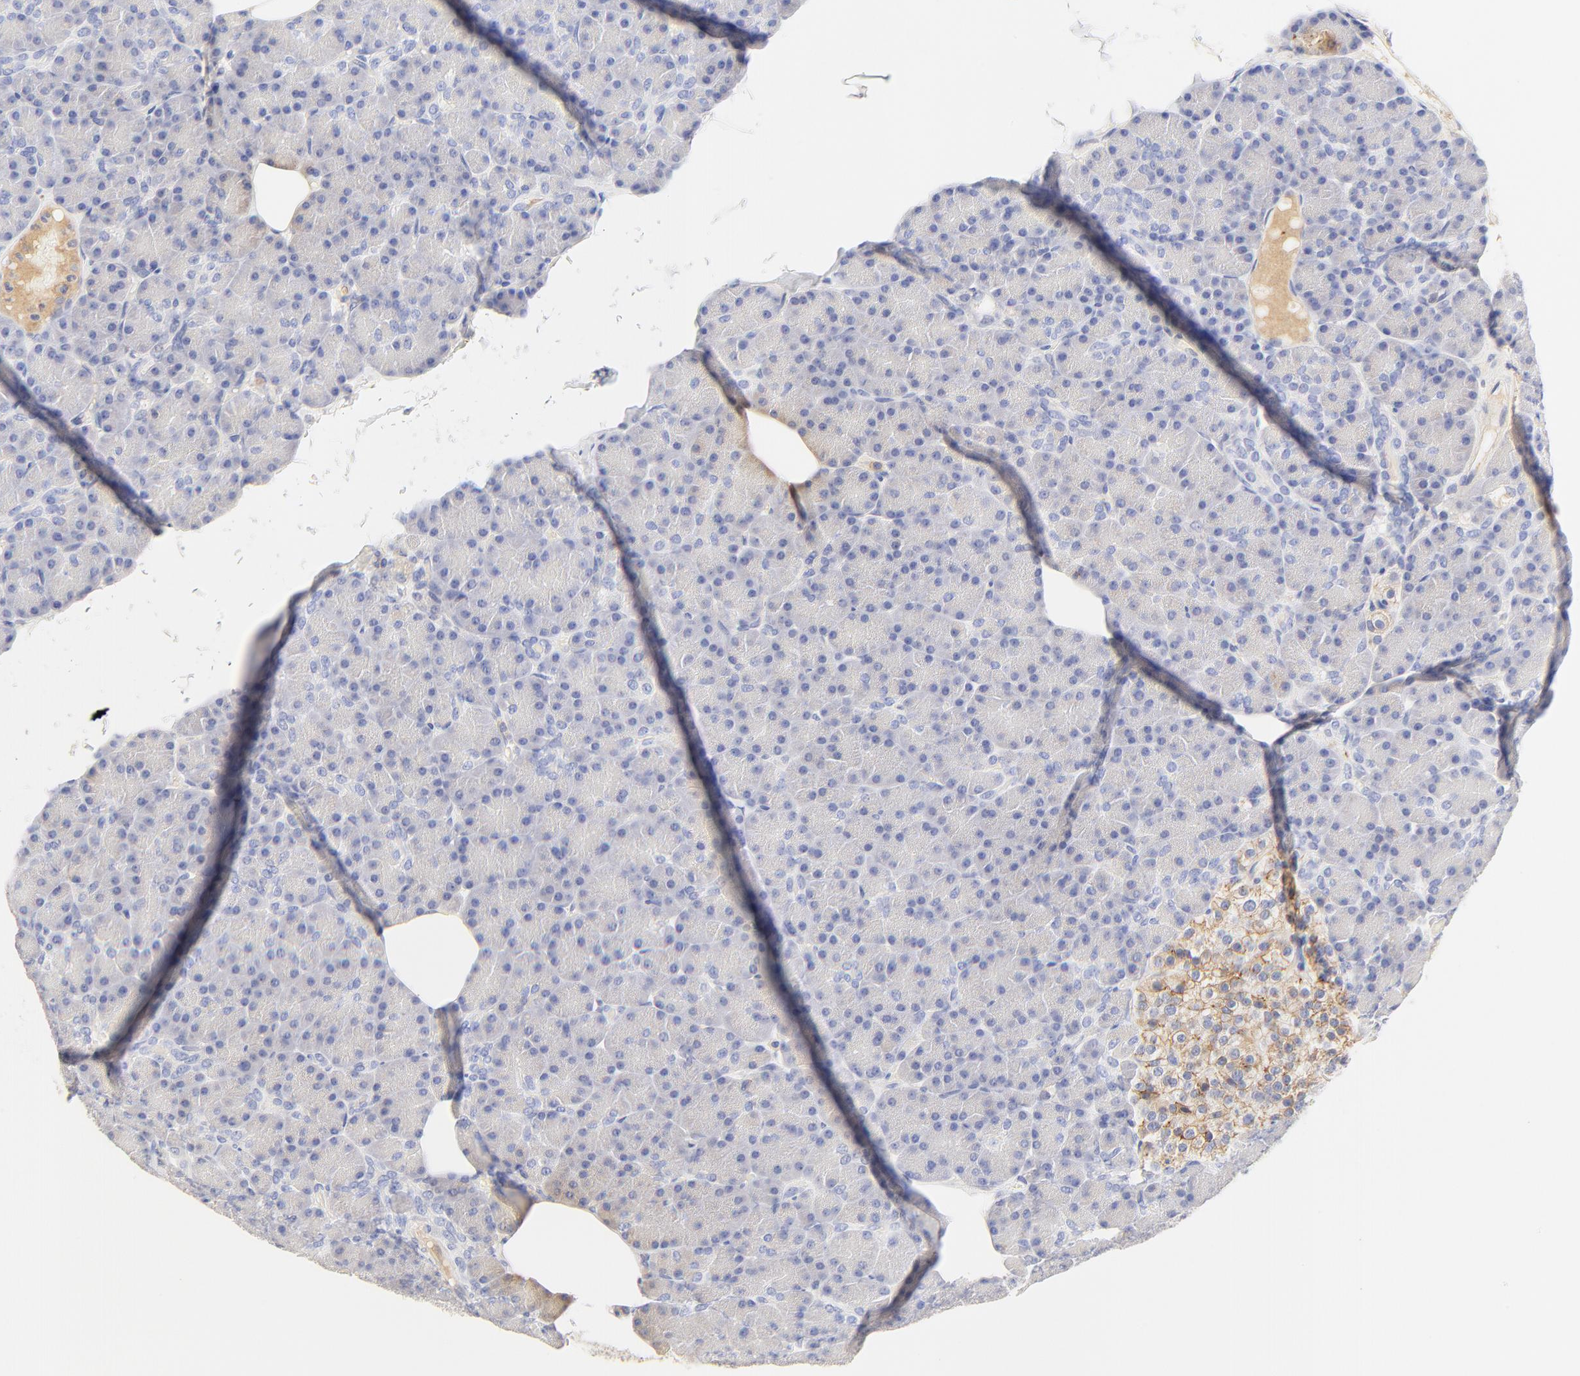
{"staining": {"intensity": "negative", "quantity": "none", "location": "none"}, "tissue": "pancreas", "cell_type": "Exocrine glandular cells", "image_type": "normal", "snomed": [{"axis": "morphology", "description": "Normal tissue, NOS"}, {"axis": "topography", "description": "Pancreas"}], "caption": "Exocrine glandular cells are negative for brown protein staining in normal pancreas. (Brightfield microscopy of DAB (3,3'-diaminobenzidine) immunohistochemistry (IHC) at high magnification).", "gene": "MDGA2", "patient": {"sex": "female", "age": 43}}